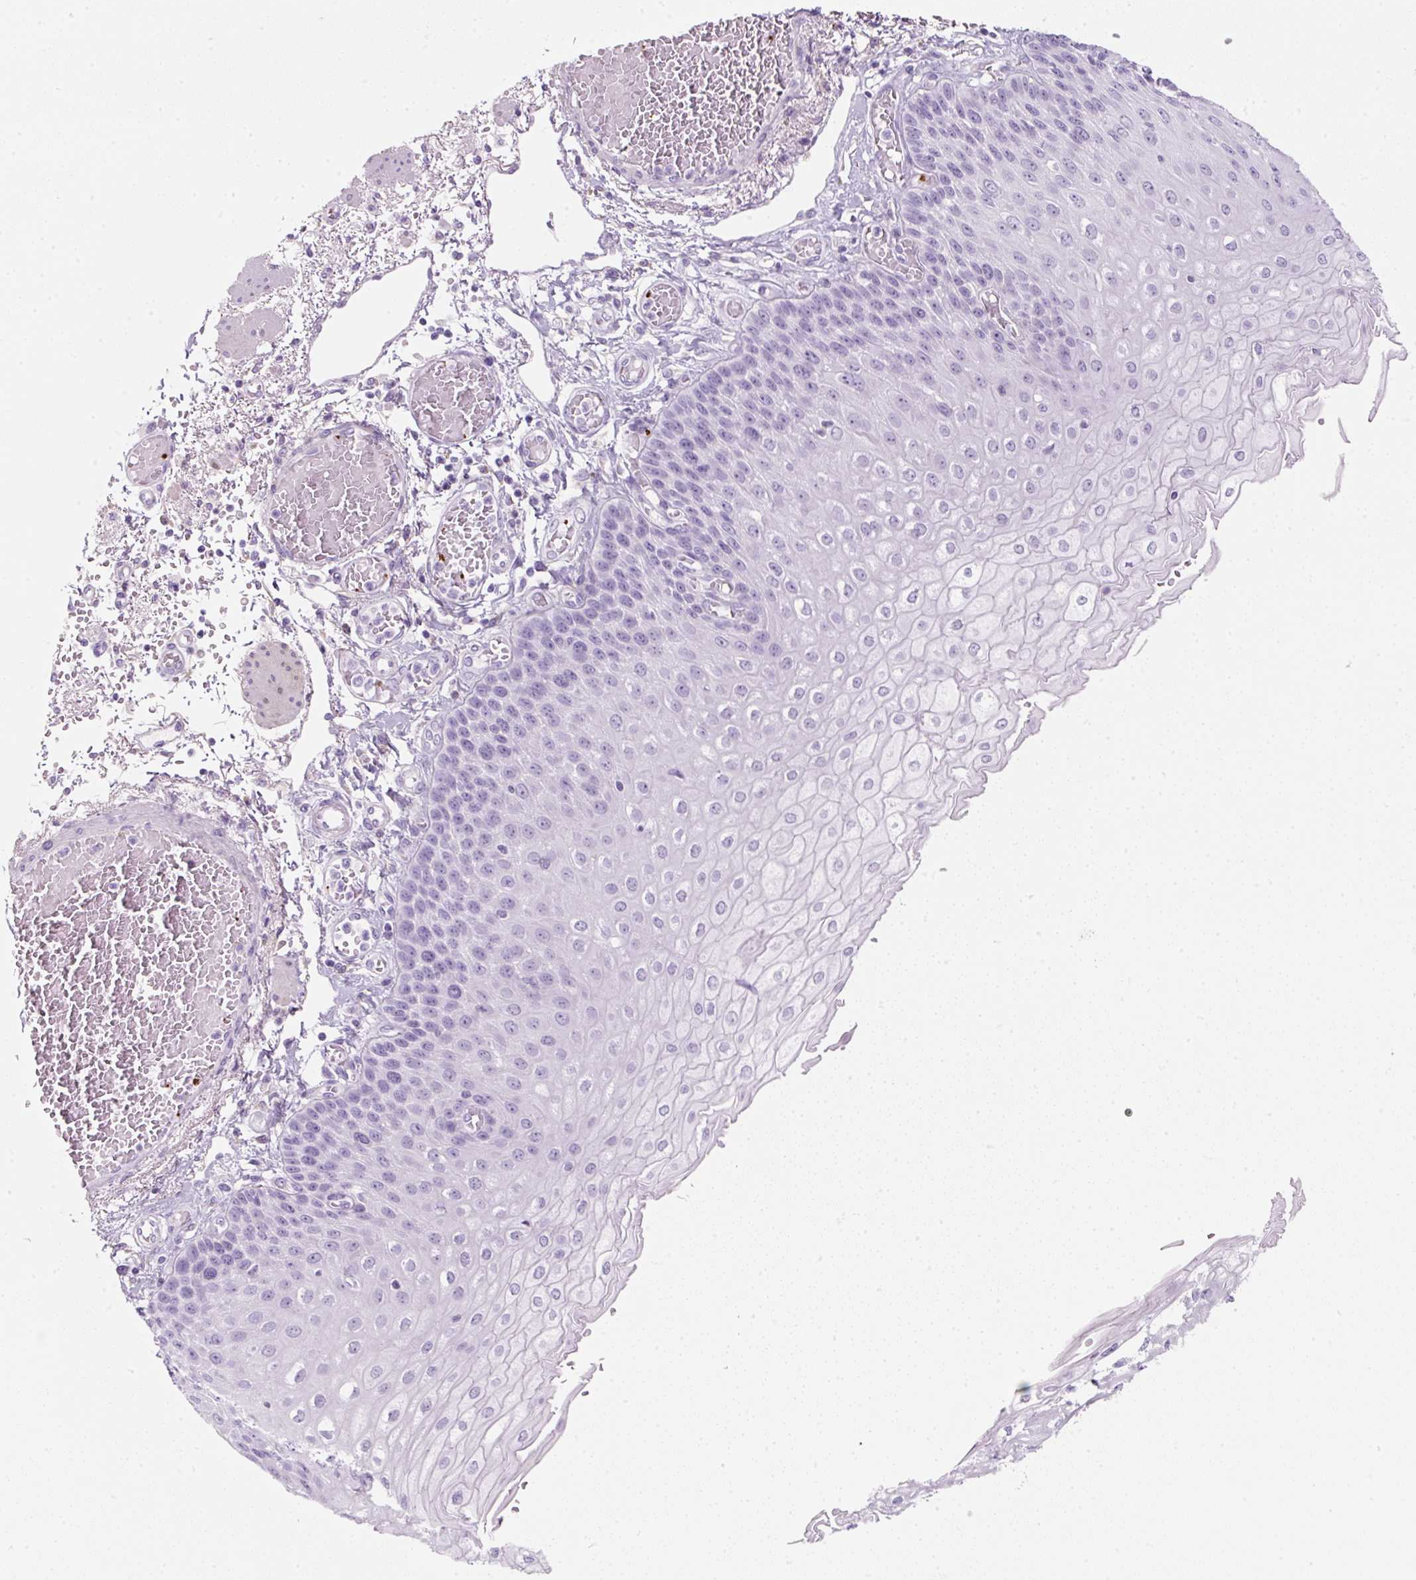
{"staining": {"intensity": "negative", "quantity": "none", "location": "none"}, "tissue": "esophagus", "cell_type": "Squamous epithelial cells", "image_type": "normal", "snomed": [{"axis": "morphology", "description": "Normal tissue, NOS"}, {"axis": "morphology", "description": "Adenocarcinoma, NOS"}, {"axis": "topography", "description": "Esophagus"}], "caption": "This is an immunohistochemistry image of normal human esophagus. There is no staining in squamous epithelial cells.", "gene": "ENSG00000288796", "patient": {"sex": "male", "age": 81}}